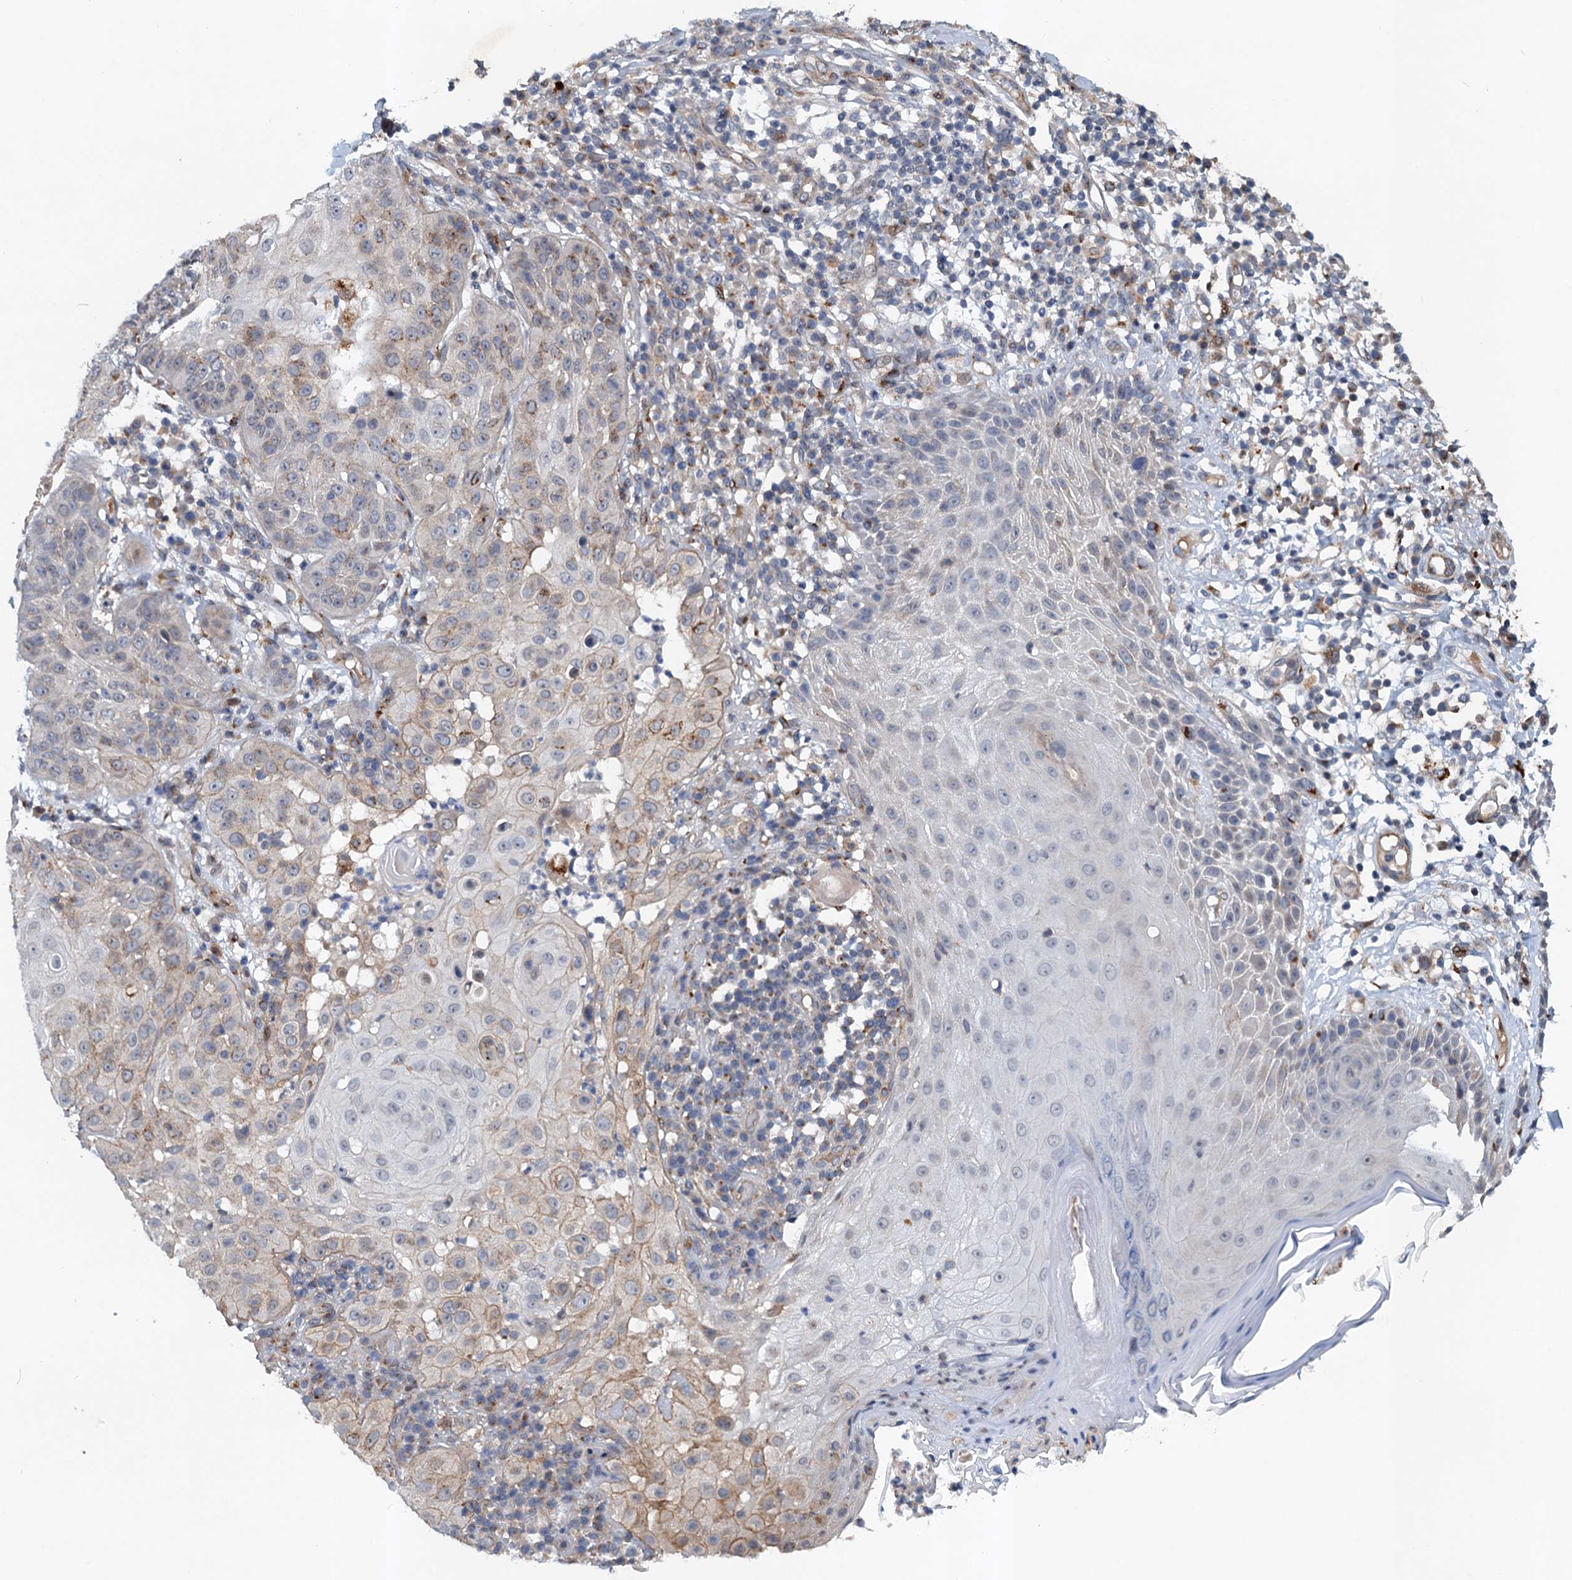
{"staining": {"intensity": "weak", "quantity": "<25%", "location": "cytoplasmic/membranous"}, "tissue": "skin cancer", "cell_type": "Tumor cells", "image_type": "cancer", "snomed": [{"axis": "morphology", "description": "Normal tissue, NOS"}, {"axis": "morphology", "description": "Basal cell carcinoma"}, {"axis": "topography", "description": "Skin"}], "caption": "A histopathology image of skin basal cell carcinoma stained for a protein exhibits no brown staining in tumor cells. Nuclei are stained in blue.", "gene": "NBEA", "patient": {"sex": "male", "age": 93}}